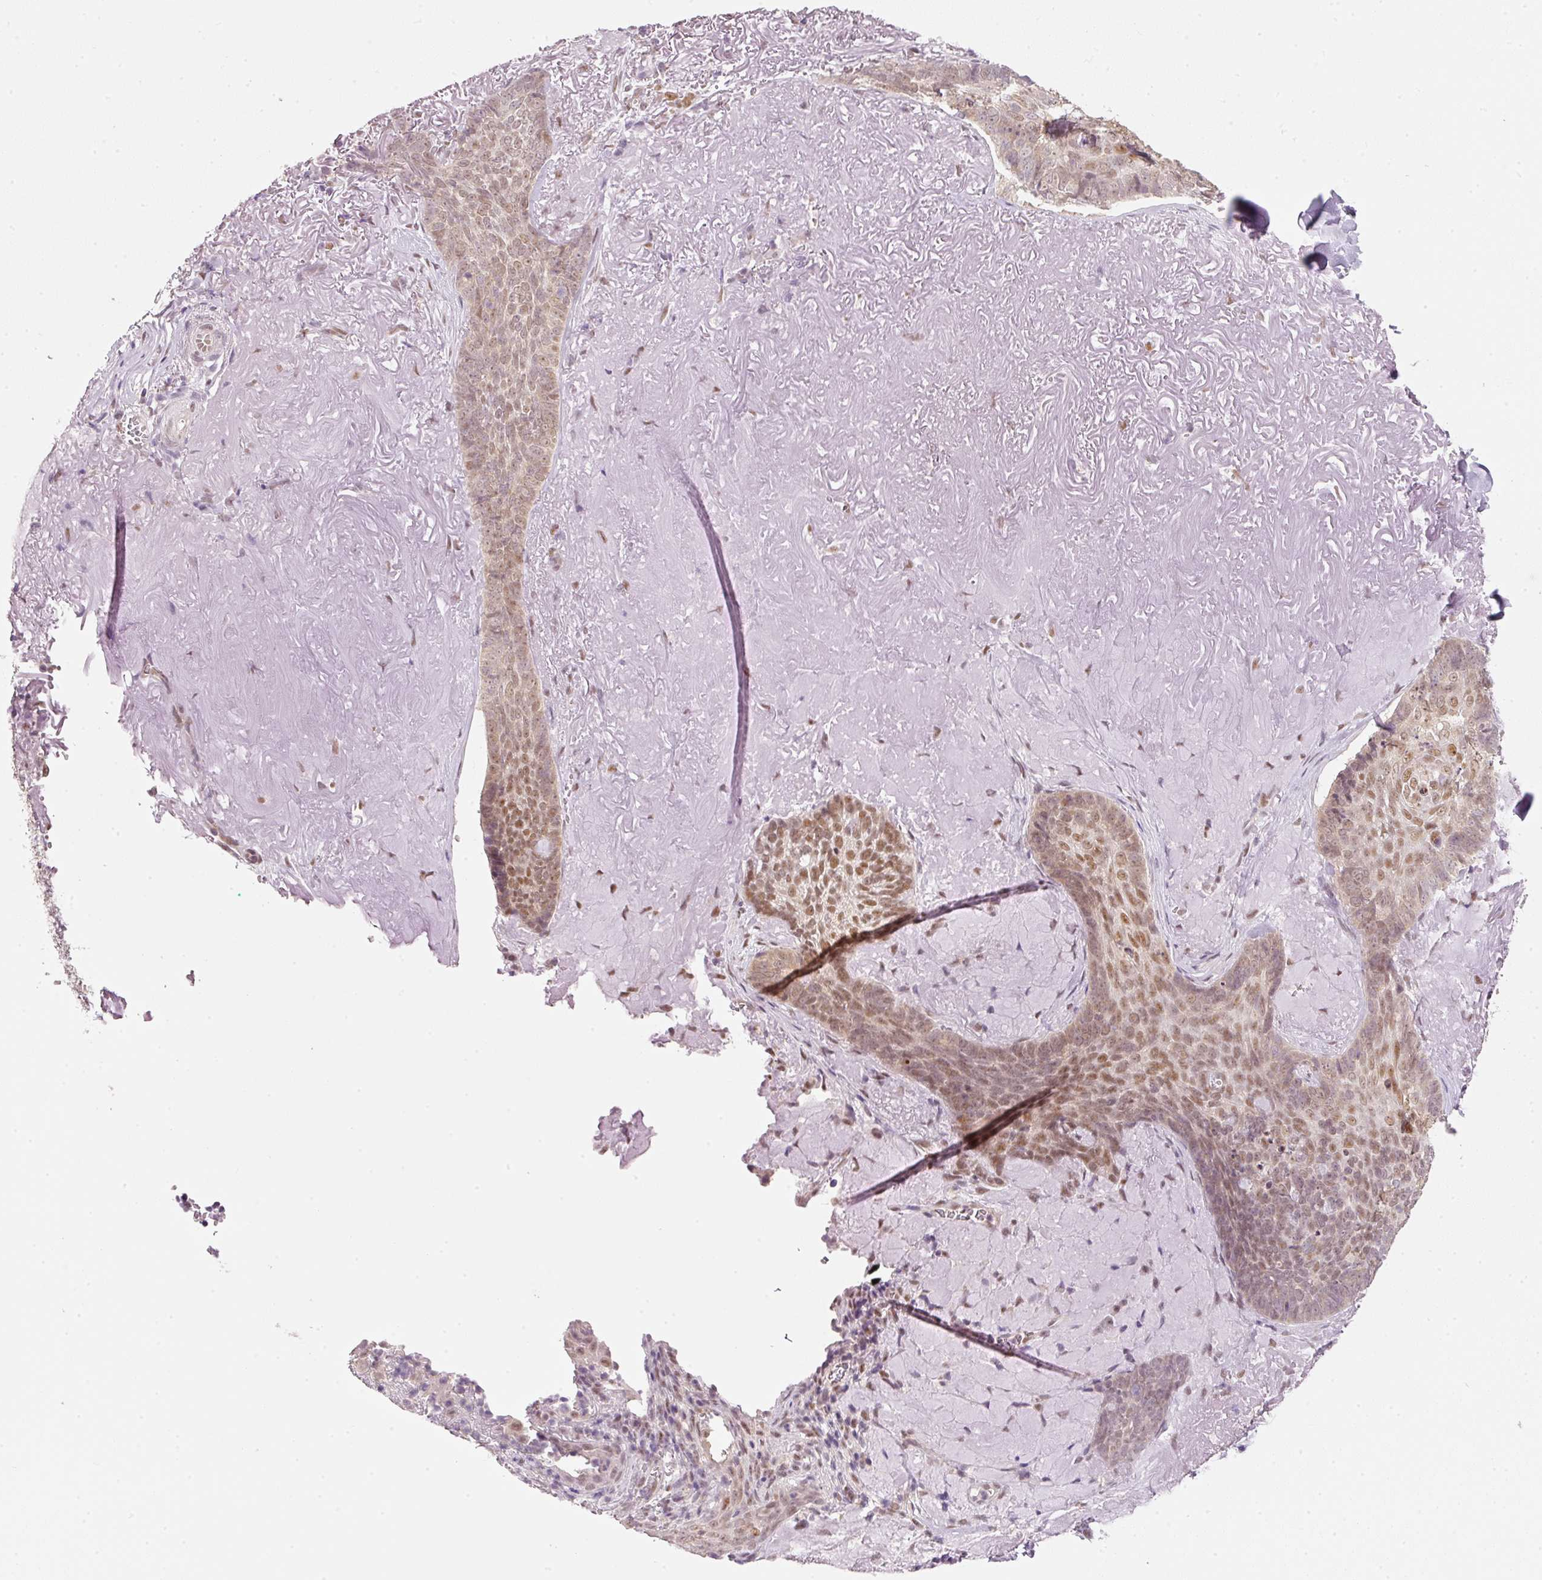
{"staining": {"intensity": "moderate", "quantity": ">75%", "location": "nuclear"}, "tissue": "skin cancer", "cell_type": "Tumor cells", "image_type": "cancer", "snomed": [{"axis": "morphology", "description": "Basal cell carcinoma"}, {"axis": "topography", "description": "Skin"}, {"axis": "topography", "description": "Skin of face"}], "caption": "Brown immunohistochemical staining in human skin cancer demonstrates moderate nuclear positivity in about >75% of tumor cells. The staining was performed using DAB to visualize the protein expression in brown, while the nuclei were stained in blue with hematoxylin (Magnification: 20x).", "gene": "FSTL3", "patient": {"sex": "female", "age": 95}}